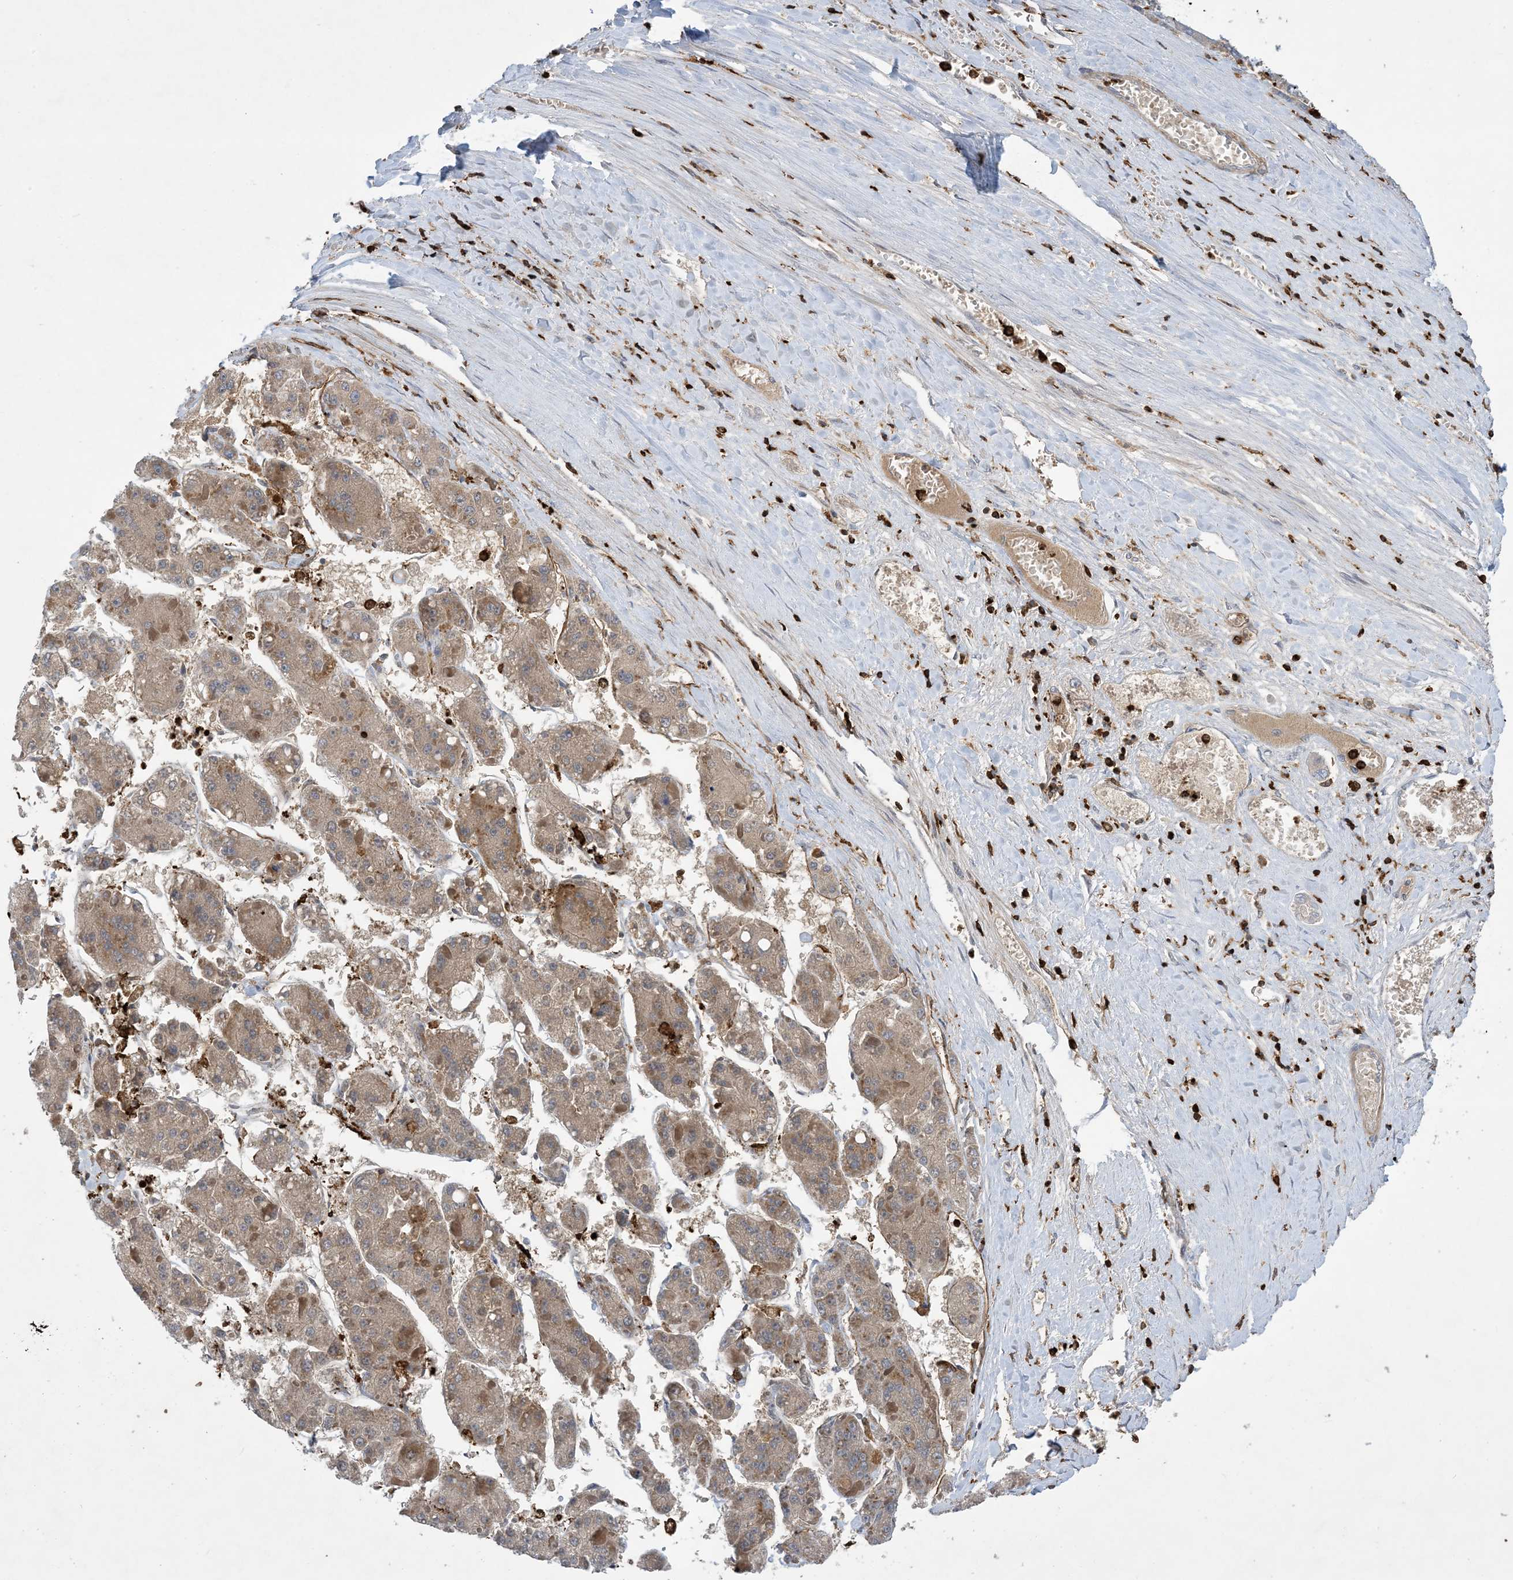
{"staining": {"intensity": "weak", "quantity": ">75%", "location": "cytoplasmic/membranous"}, "tissue": "liver cancer", "cell_type": "Tumor cells", "image_type": "cancer", "snomed": [{"axis": "morphology", "description": "Carcinoma, Hepatocellular, NOS"}, {"axis": "topography", "description": "Liver"}], "caption": "Tumor cells reveal low levels of weak cytoplasmic/membranous positivity in approximately >75% of cells in liver hepatocellular carcinoma.", "gene": "AK9", "patient": {"sex": "female", "age": 73}}